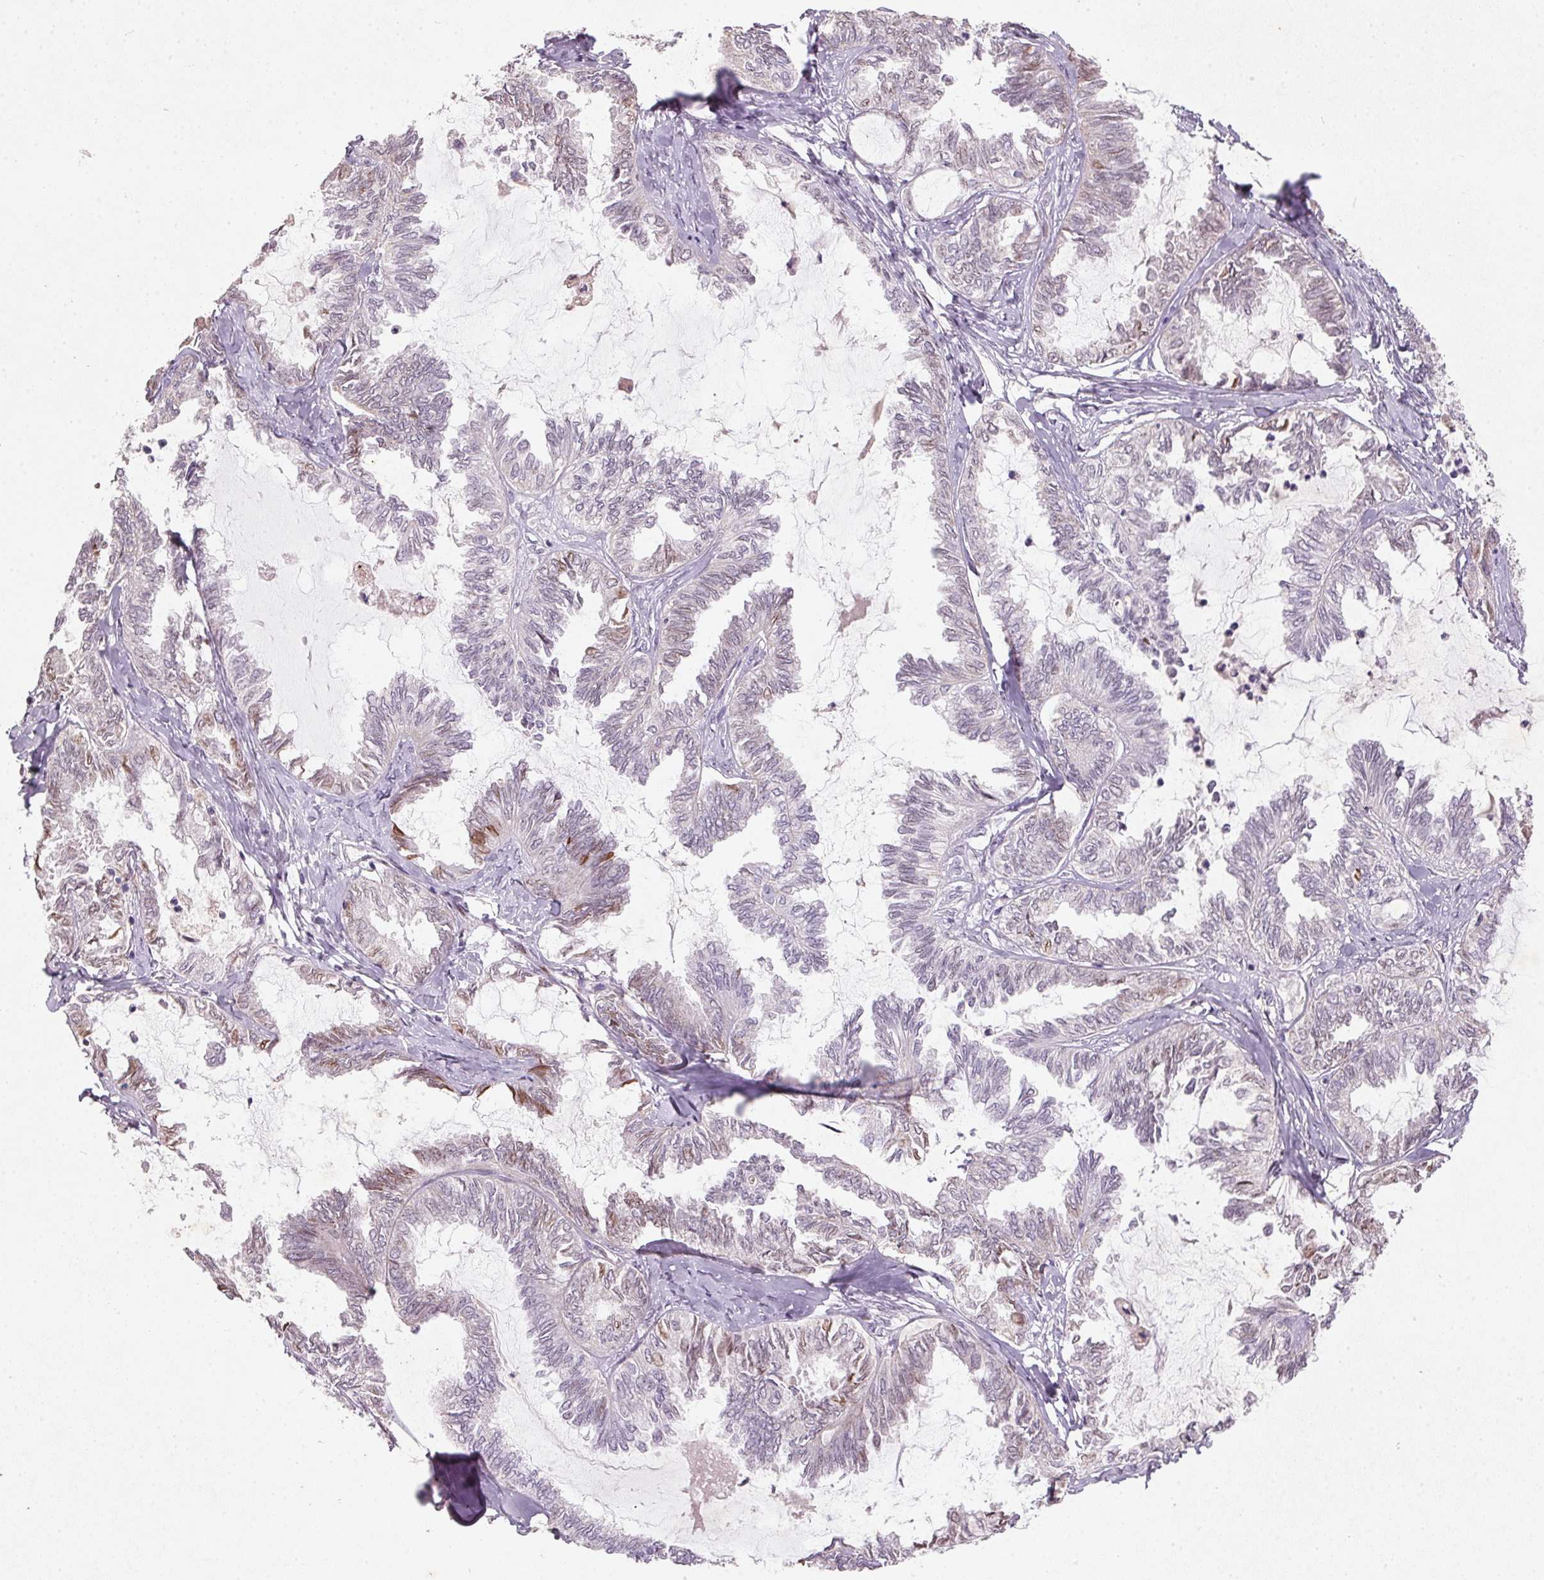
{"staining": {"intensity": "moderate", "quantity": "<25%", "location": "cytoplasmic/membranous"}, "tissue": "ovarian cancer", "cell_type": "Tumor cells", "image_type": "cancer", "snomed": [{"axis": "morphology", "description": "Carcinoma, endometroid"}, {"axis": "topography", "description": "Ovary"}], "caption": "Moderate cytoplasmic/membranous positivity for a protein is present in approximately <25% of tumor cells of ovarian cancer (endometroid carcinoma) using immunohistochemistry (IHC).", "gene": "KCNK15", "patient": {"sex": "female", "age": 70}}